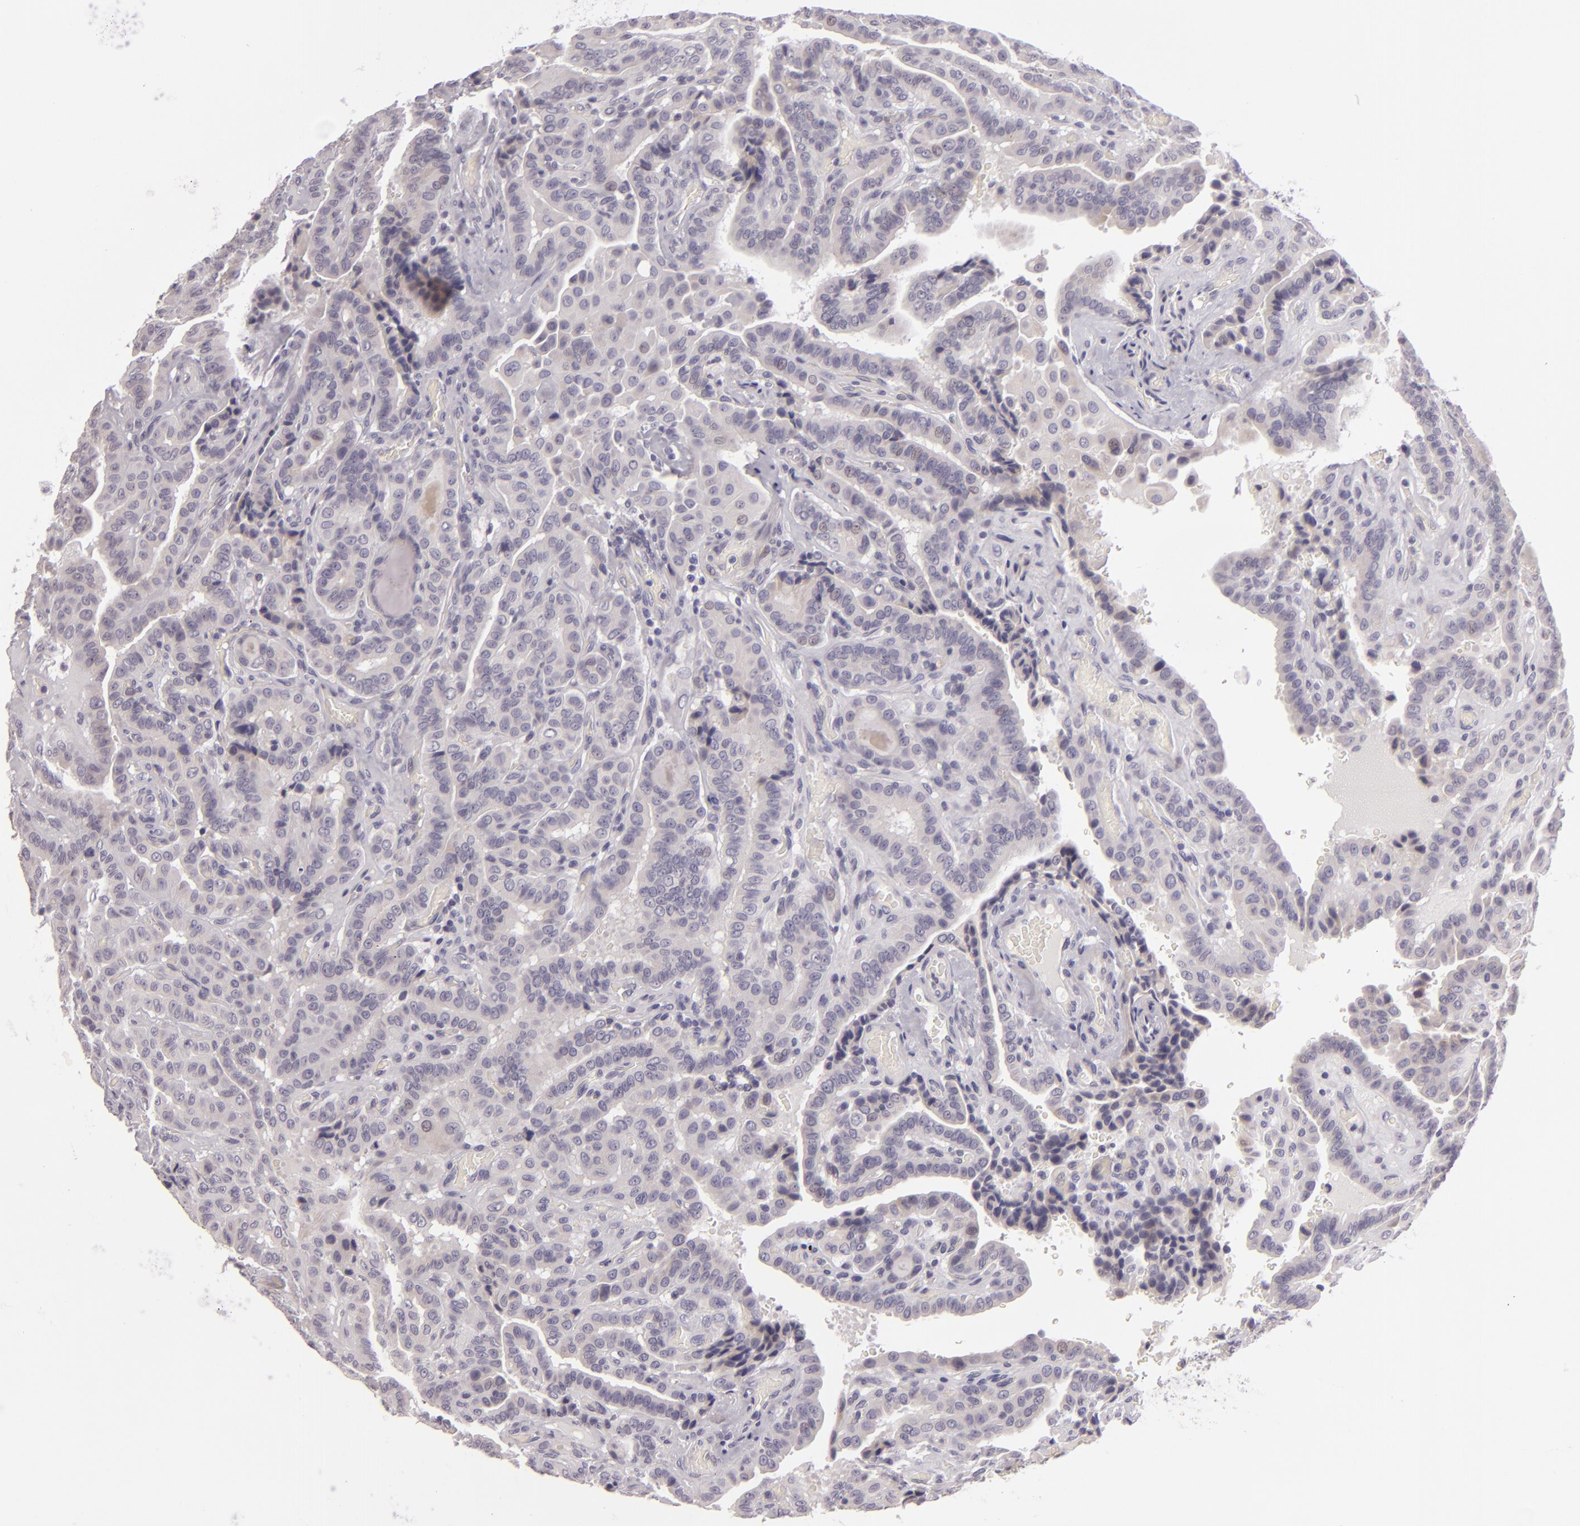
{"staining": {"intensity": "negative", "quantity": "none", "location": "none"}, "tissue": "thyroid cancer", "cell_type": "Tumor cells", "image_type": "cancer", "snomed": [{"axis": "morphology", "description": "Papillary adenocarcinoma, NOS"}, {"axis": "topography", "description": "Thyroid gland"}], "caption": "An image of human thyroid papillary adenocarcinoma is negative for staining in tumor cells.", "gene": "EGFL6", "patient": {"sex": "male", "age": 87}}